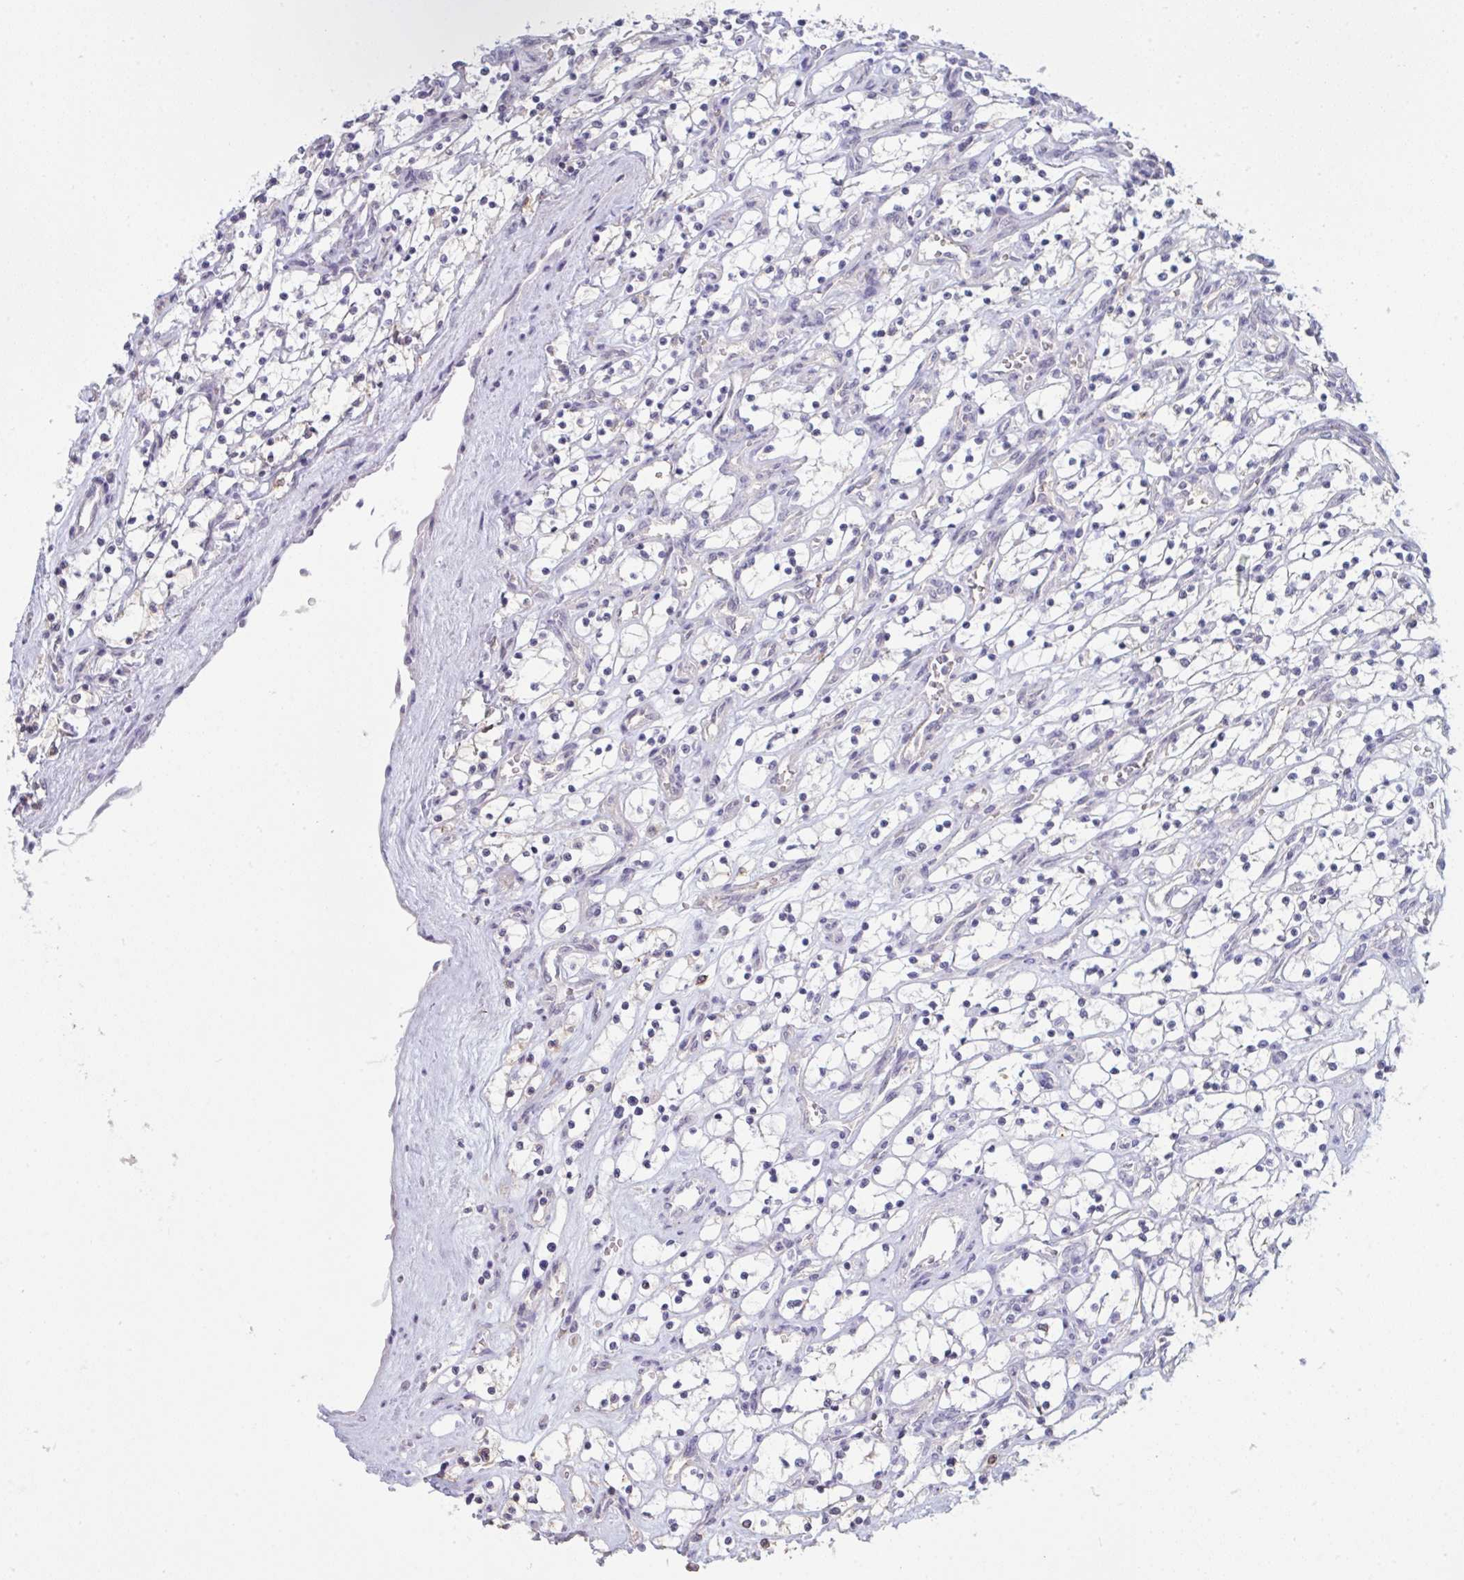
{"staining": {"intensity": "negative", "quantity": "none", "location": "none"}, "tissue": "renal cancer", "cell_type": "Tumor cells", "image_type": "cancer", "snomed": [{"axis": "morphology", "description": "Adenocarcinoma, NOS"}, {"axis": "topography", "description": "Kidney"}], "caption": "This is a micrograph of immunohistochemistry staining of renal adenocarcinoma, which shows no staining in tumor cells.", "gene": "ZNF784", "patient": {"sex": "female", "age": 69}}